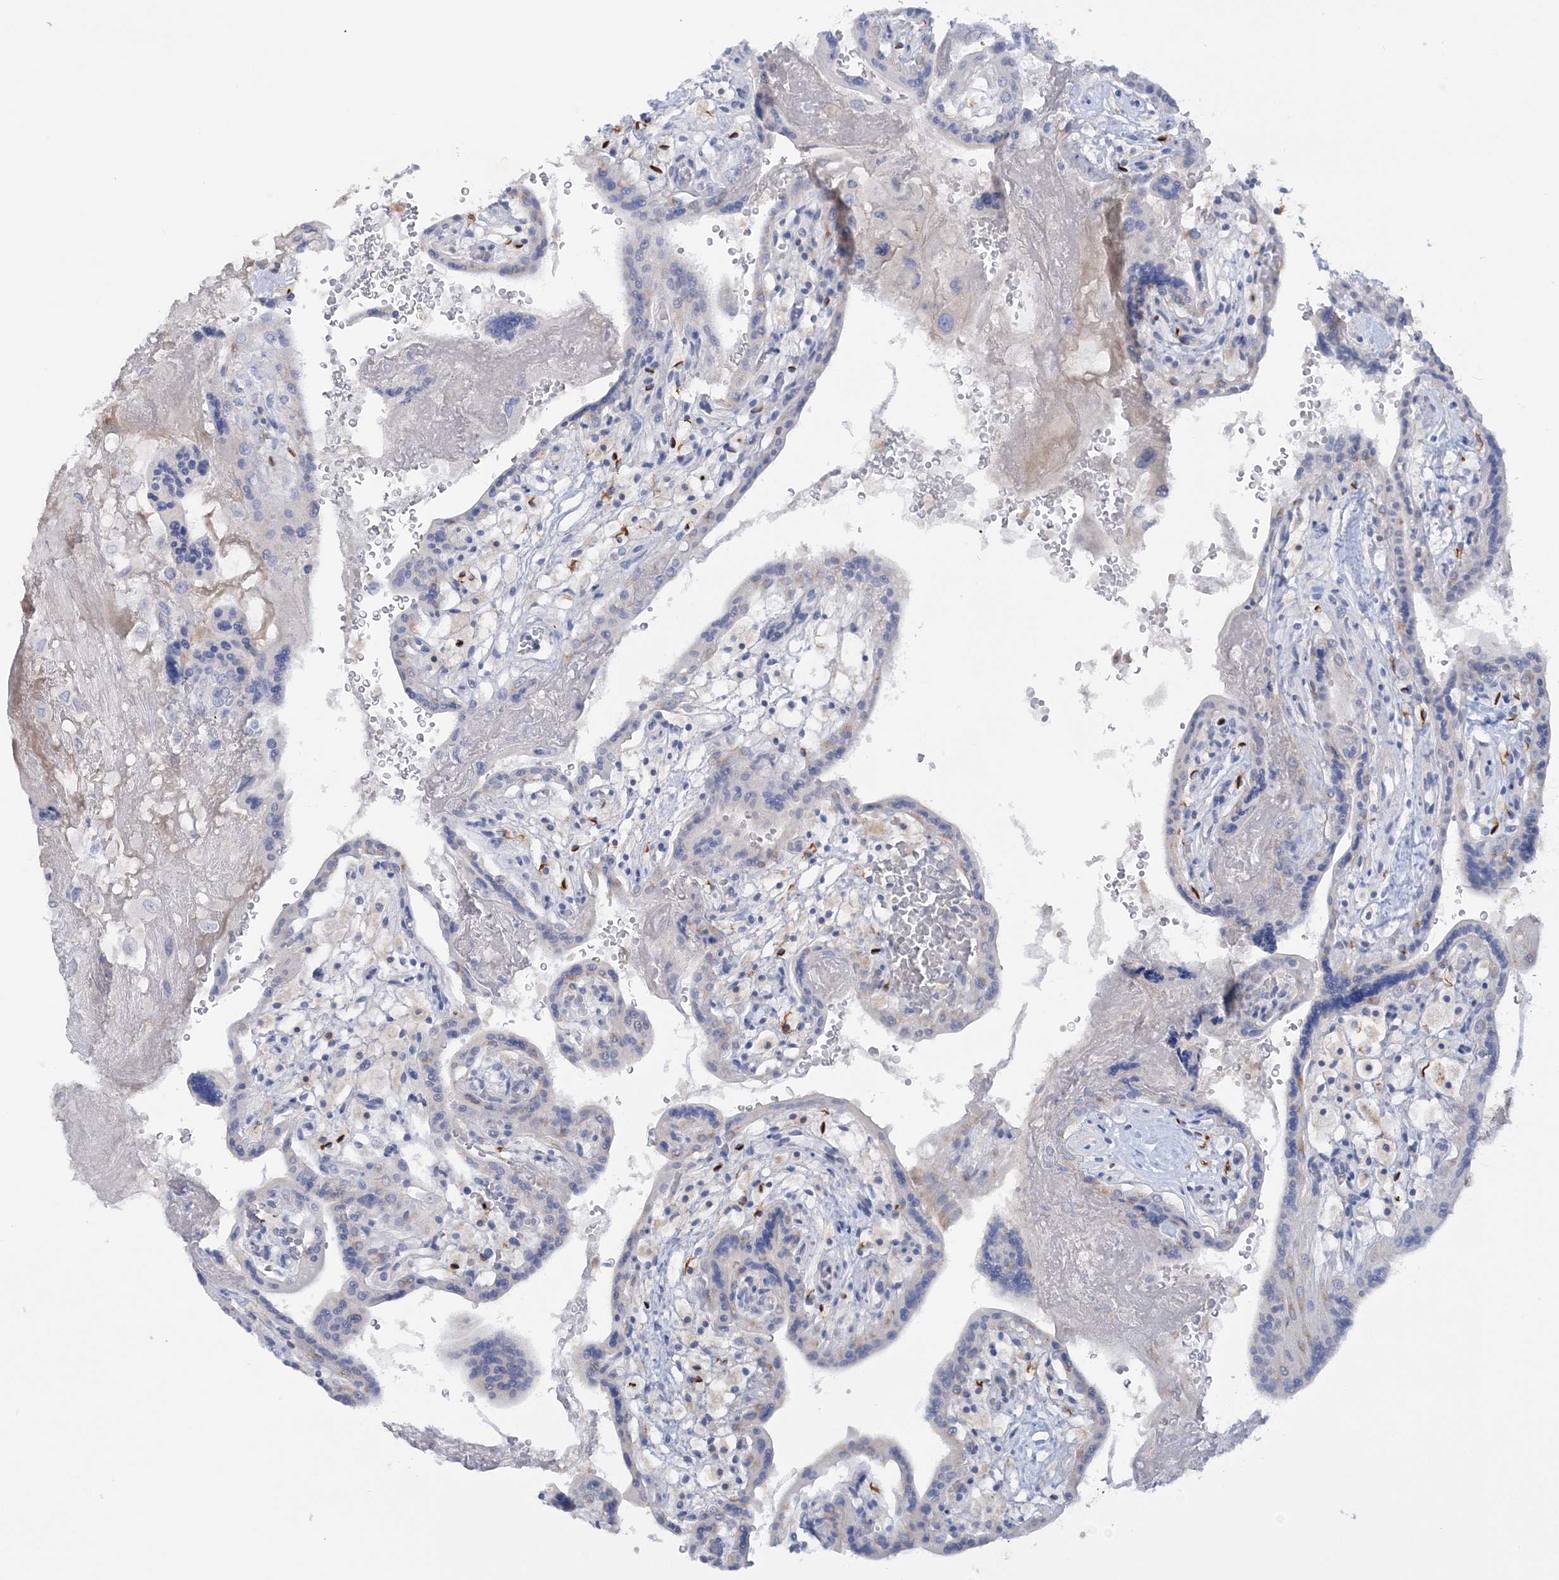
{"staining": {"intensity": "negative", "quantity": "none", "location": "none"}, "tissue": "placenta", "cell_type": "Decidual cells", "image_type": "normal", "snomed": [{"axis": "morphology", "description": "Normal tissue, NOS"}, {"axis": "topography", "description": "Placenta"}], "caption": "Image shows no significant protein staining in decidual cells of unremarkable placenta. (DAB (3,3'-diaminobenzidine) immunohistochemistry with hematoxylin counter stain).", "gene": "WDSUB1", "patient": {"sex": "female", "age": 37}}